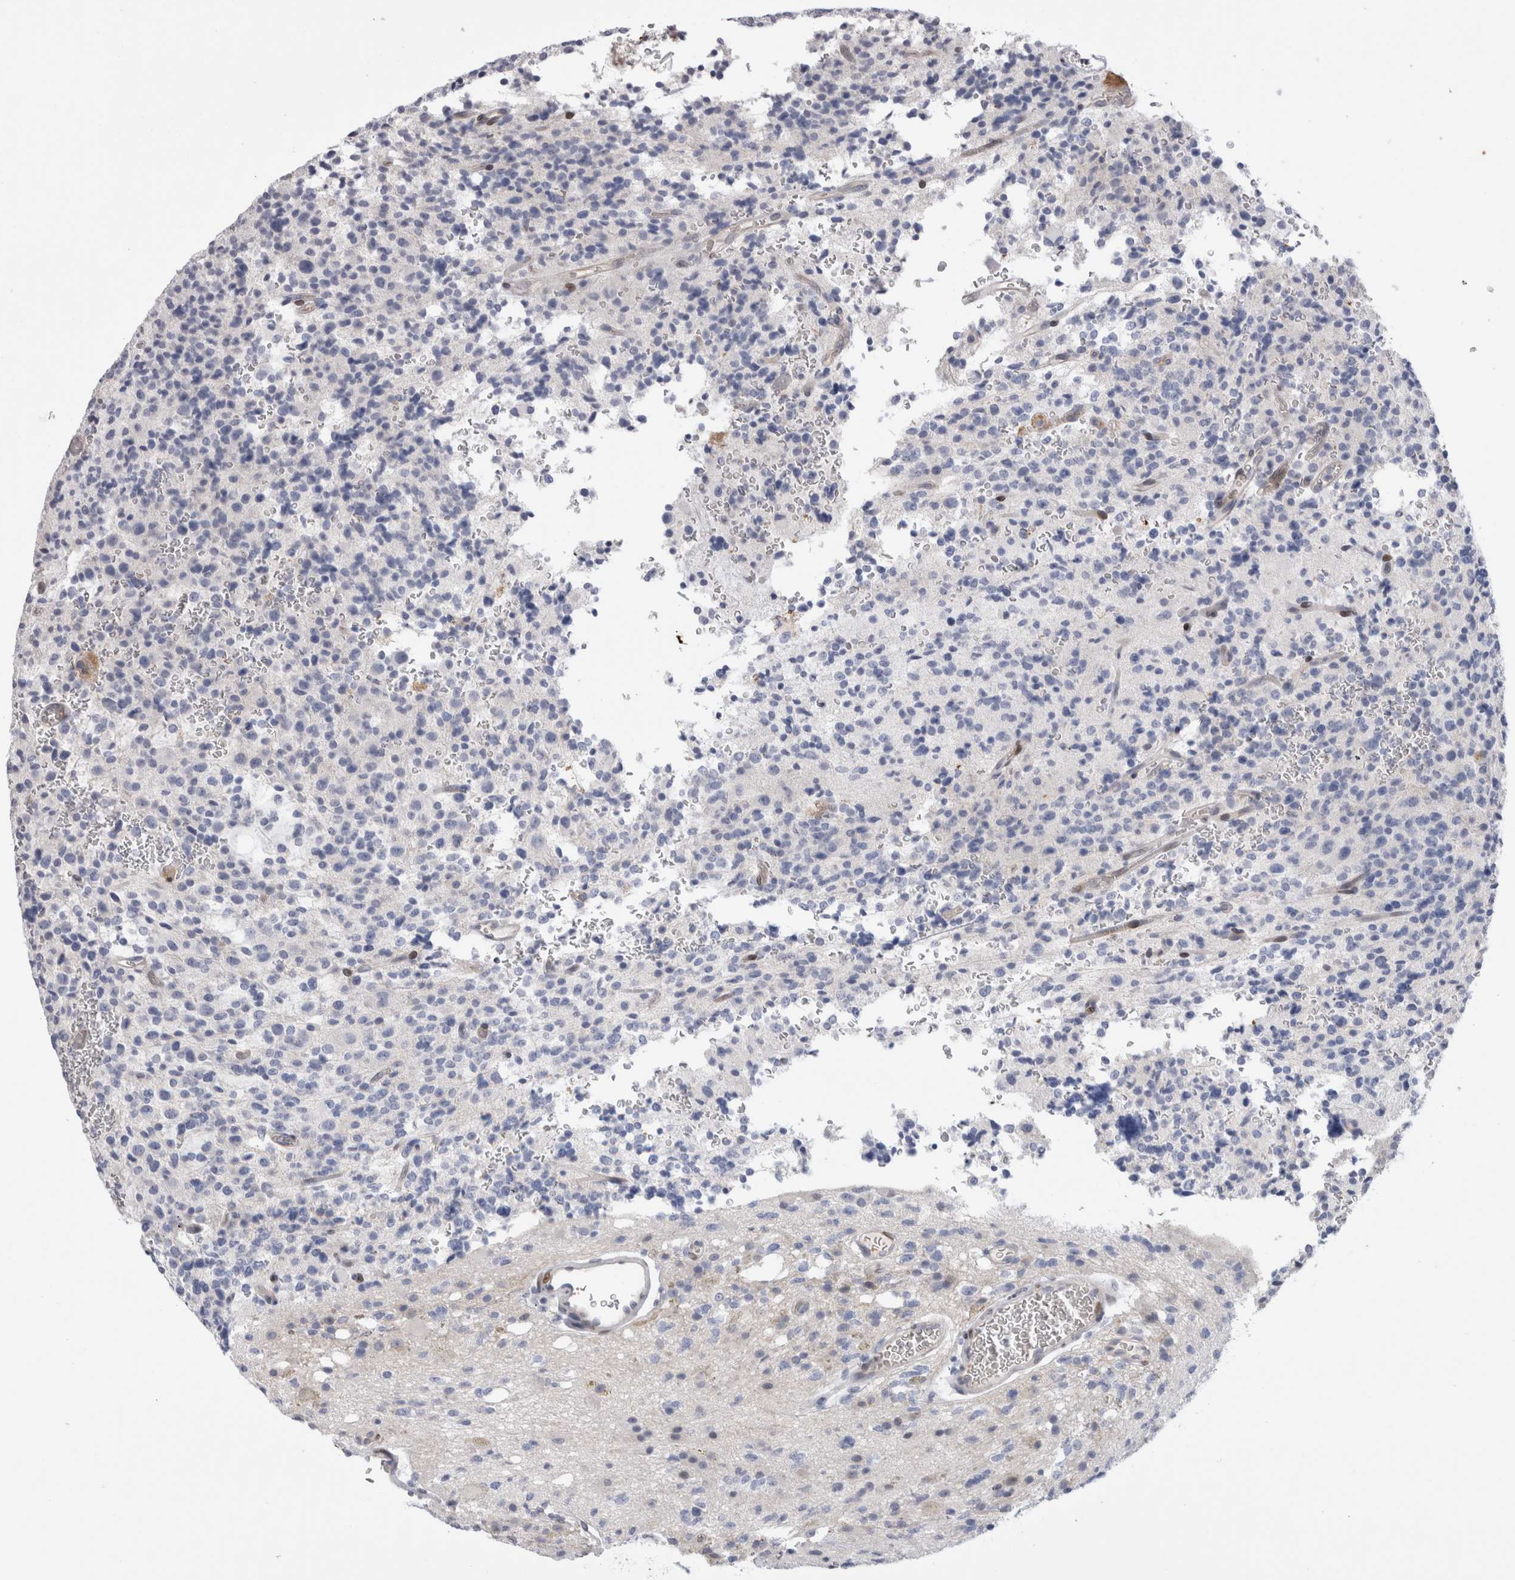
{"staining": {"intensity": "negative", "quantity": "none", "location": "none"}, "tissue": "glioma", "cell_type": "Tumor cells", "image_type": "cancer", "snomed": [{"axis": "morphology", "description": "Glioma, malignant, High grade"}, {"axis": "topography", "description": "Brain"}], "caption": "Tumor cells show no significant protein positivity in high-grade glioma (malignant).", "gene": "DMTN", "patient": {"sex": "male", "age": 34}}